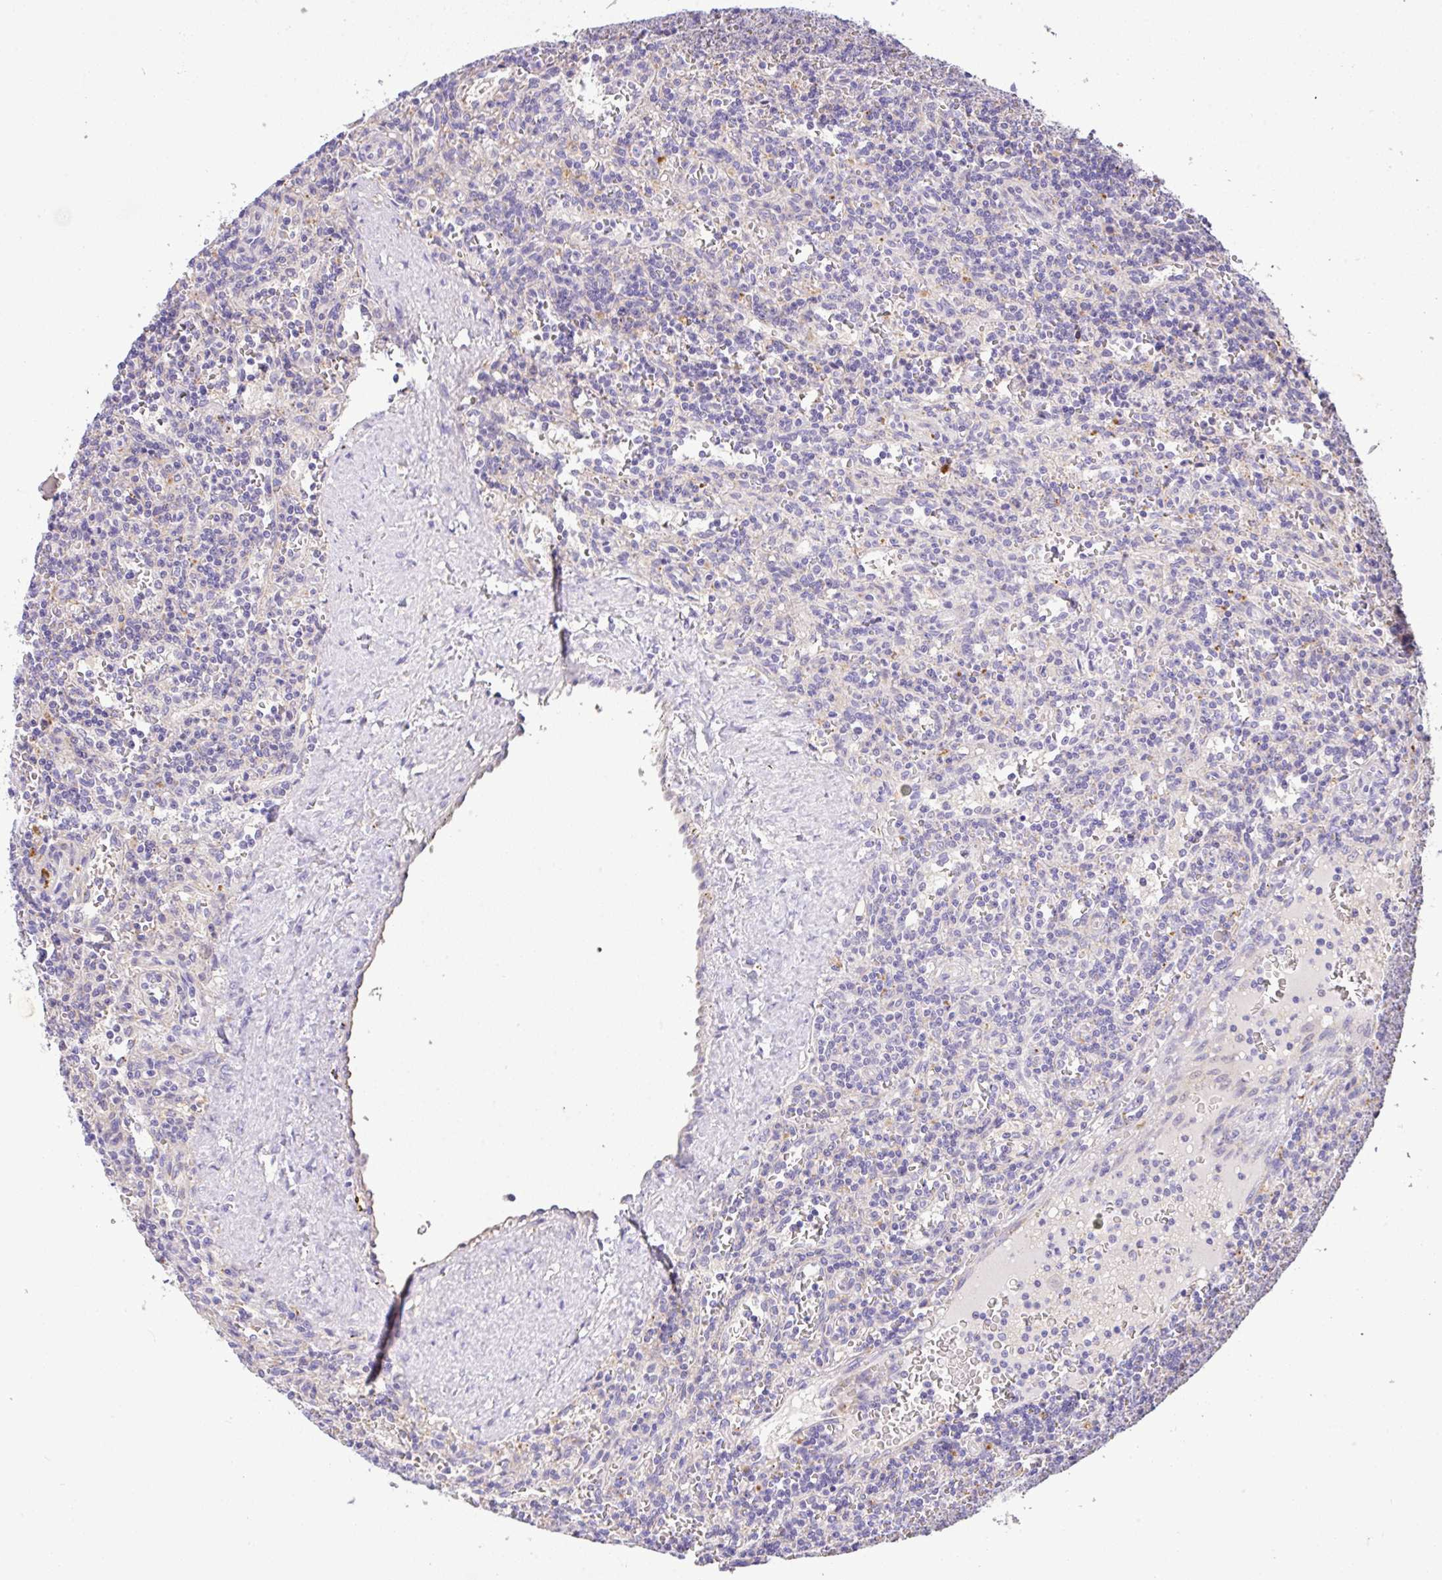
{"staining": {"intensity": "negative", "quantity": "none", "location": "none"}, "tissue": "lymphoma", "cell_type": "Tumor cells", "image_type": "cancer", "snomed": [{"axis": "morphology", "description": "Malignant lymphoma, non-Hodgkin's type, Low grade"}, {"axis": "topography", "description": "Spleen"}], "caption": "A high-resolution histopathology image shows immunohistochemistry staining of lymphoma, which demonstrates no significant expression in tumor cells.", "gene": "EPN3", "patient": {"sex": "male", "age": 73}}